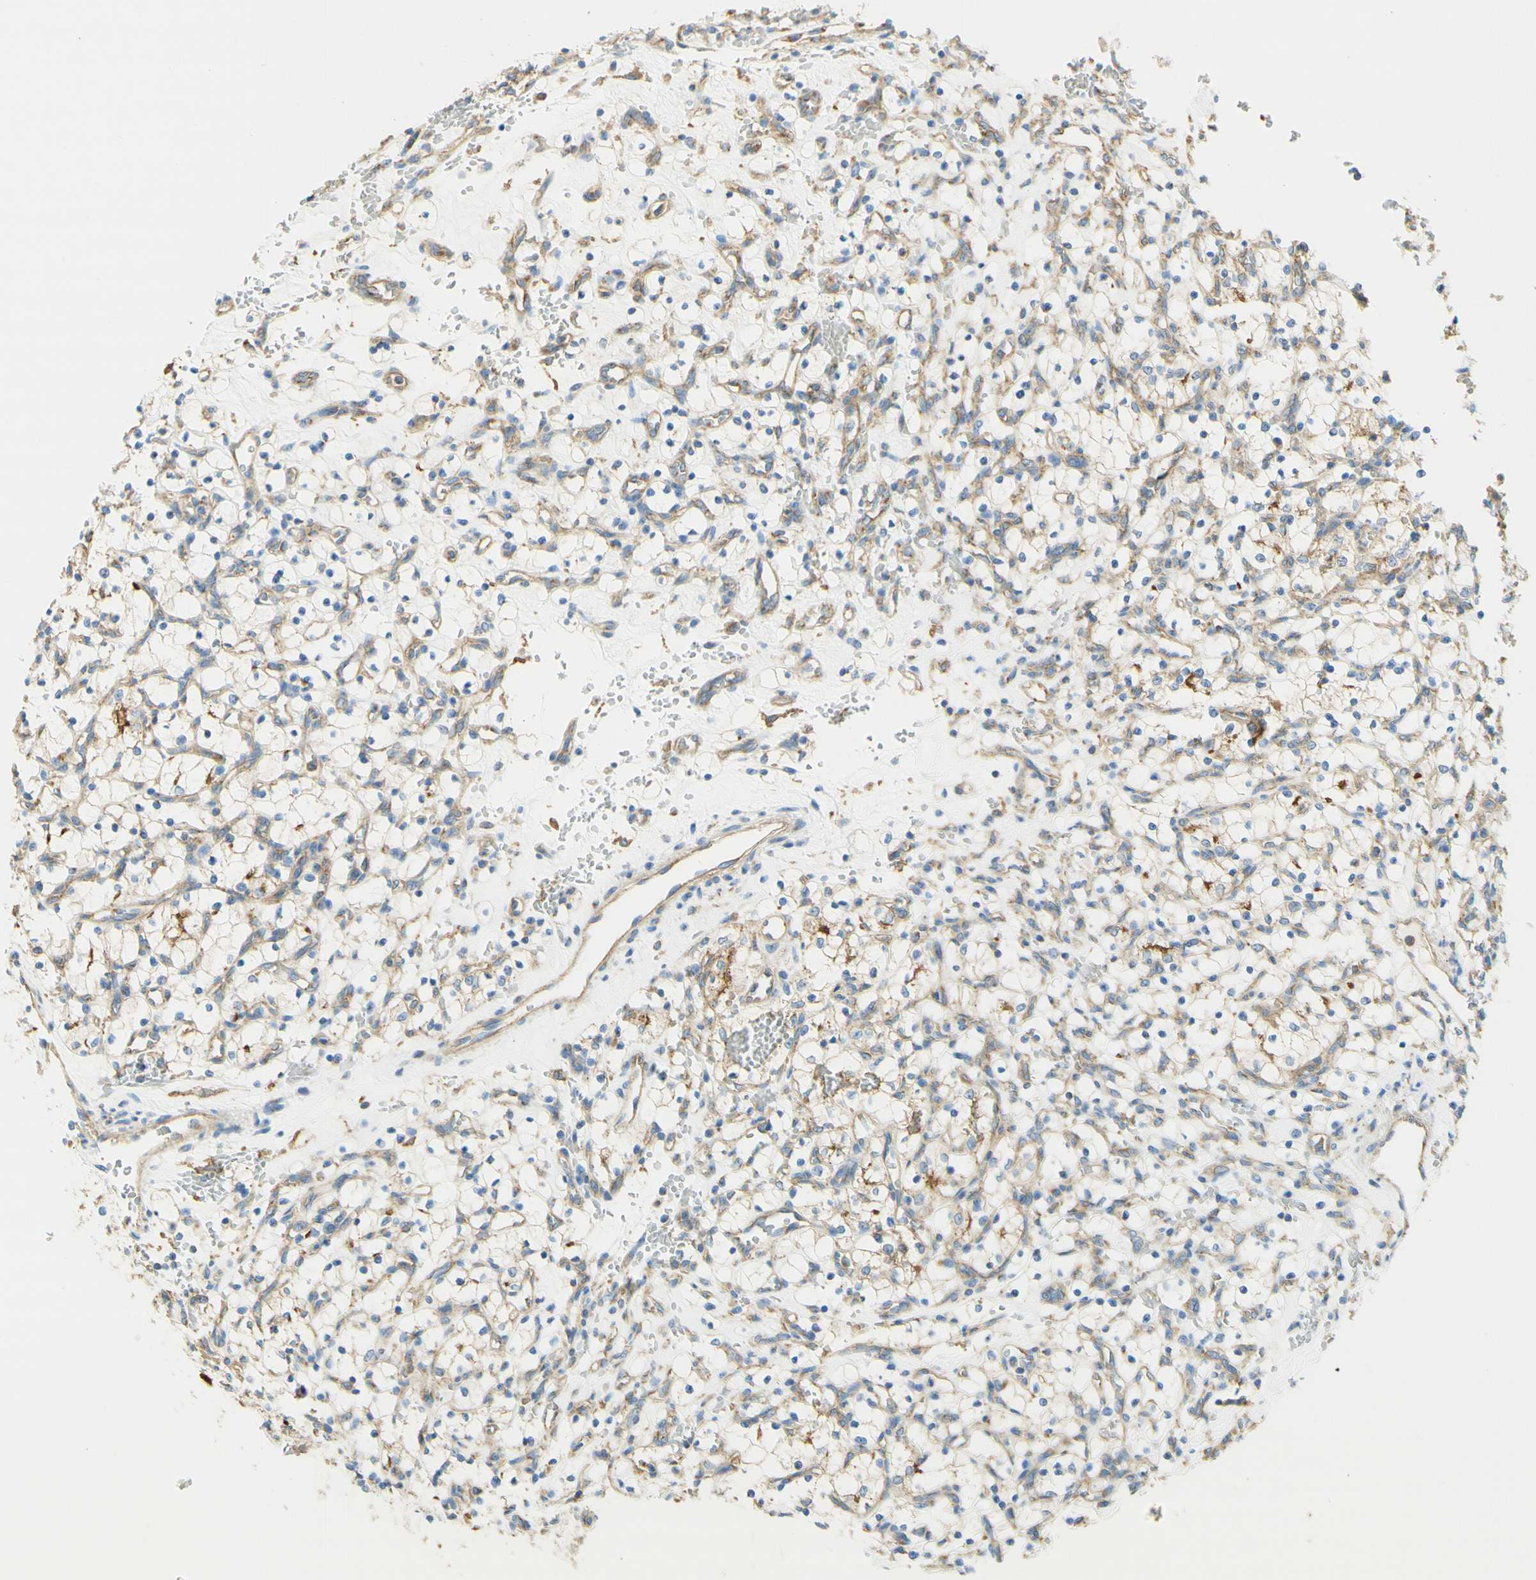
{"staining": {"intensity": "negative", "quantity": "none", "location": "none"}, "tissue": "renal cancer", "cell_type": "Tumor cells", "image_type": "cancer", "snomed": [{"axis": "morphology", "description": "Adenocarcinoma, NOS"}, {"axis": "topography", "description": "Kidney"}], "caption": "A histopathology image of renal cancer (adenocarcinoma) stained for a protein shows no brown staining in tumor cells.", "gene": "CLTC", "patient": {"sex": "female", "age": 69}}